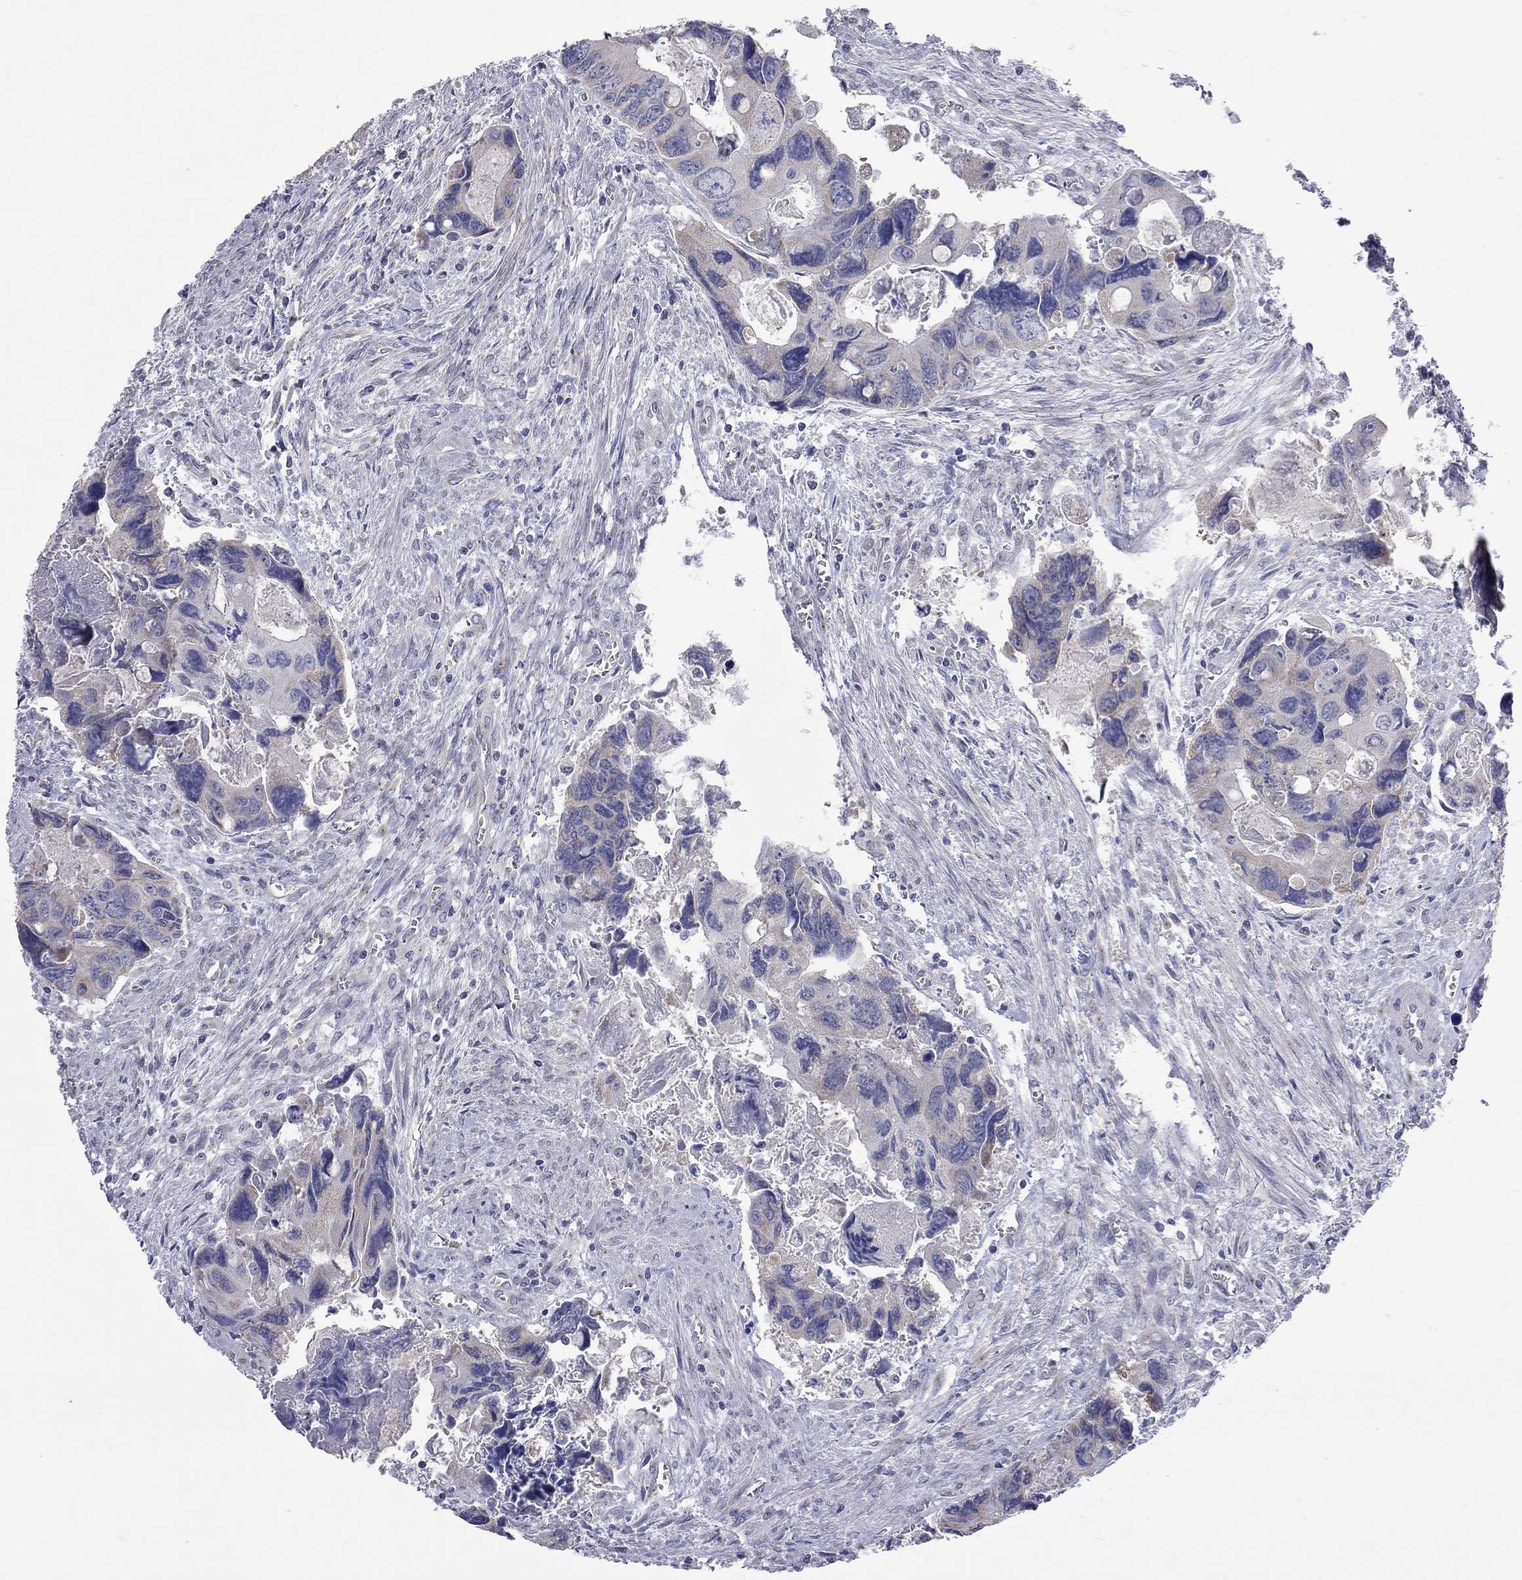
{"staining": {"intensity": "negative", "quantity": "none", "location": "none"}, "tissue": "colorectal cancer", "cell_type": "Tumor cells", "image_type": "cancer", "snomed": [{"axis": "morphology", "description": "Adenocarcinoma, NOS"}, {"axis": "topography", "description": "Rectum"}], "caption": "DAB (3,3'-diaminobenzidine) immunohistochemical staining of human adenocarcinoma (colorectal) demonstrates no significant staining in tumor cells.", "gene": "OPRK1", "patient": {"sex": "male", "age": 62}}